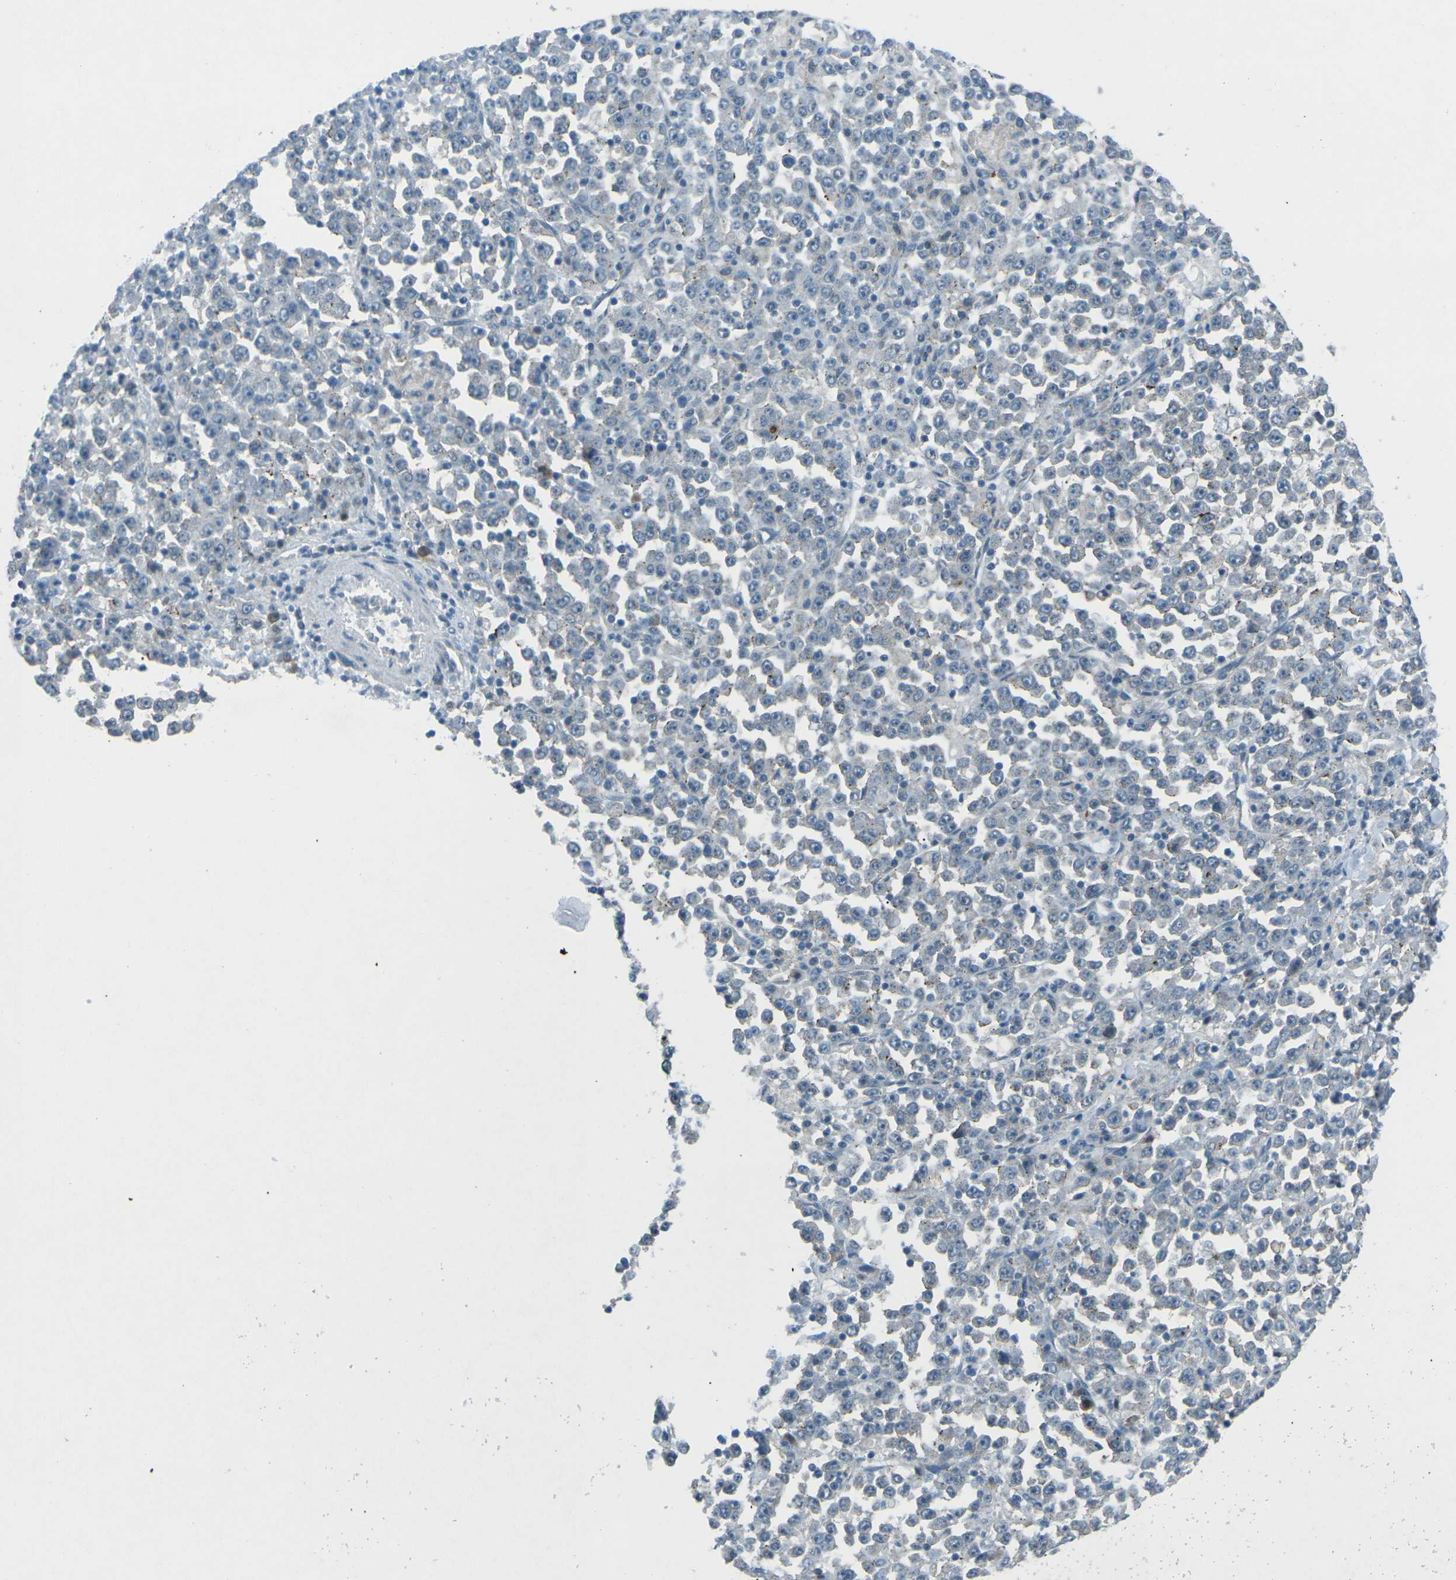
{"staining": {"intensity": "negative", "quantity": "none", "location": "none"}, "tissue": "stomach cancer", "cell_type": "Tumor cells", "image_type": "cancer", "snomed": [{"axis": "morphology", "description": "Normal tissue, NOS"}, {"axis": "morphology", "description": "Adenocarcinoma, NOS"}, {"axis": "topography", "description": "Stomach, upper"}, {"axis": "topography", "description": "Stomach"}], "caption": "Immunohistochemical staining of adenocarcinoma (stomach) demonstrates no significant staining in tumor cells. (Brightfield microscopy of DAB (3,3'-diaminobenzidine) IHC at high magnification).", "gene": "PRKCA", "patient": {"sex": "male", "age": 59}}